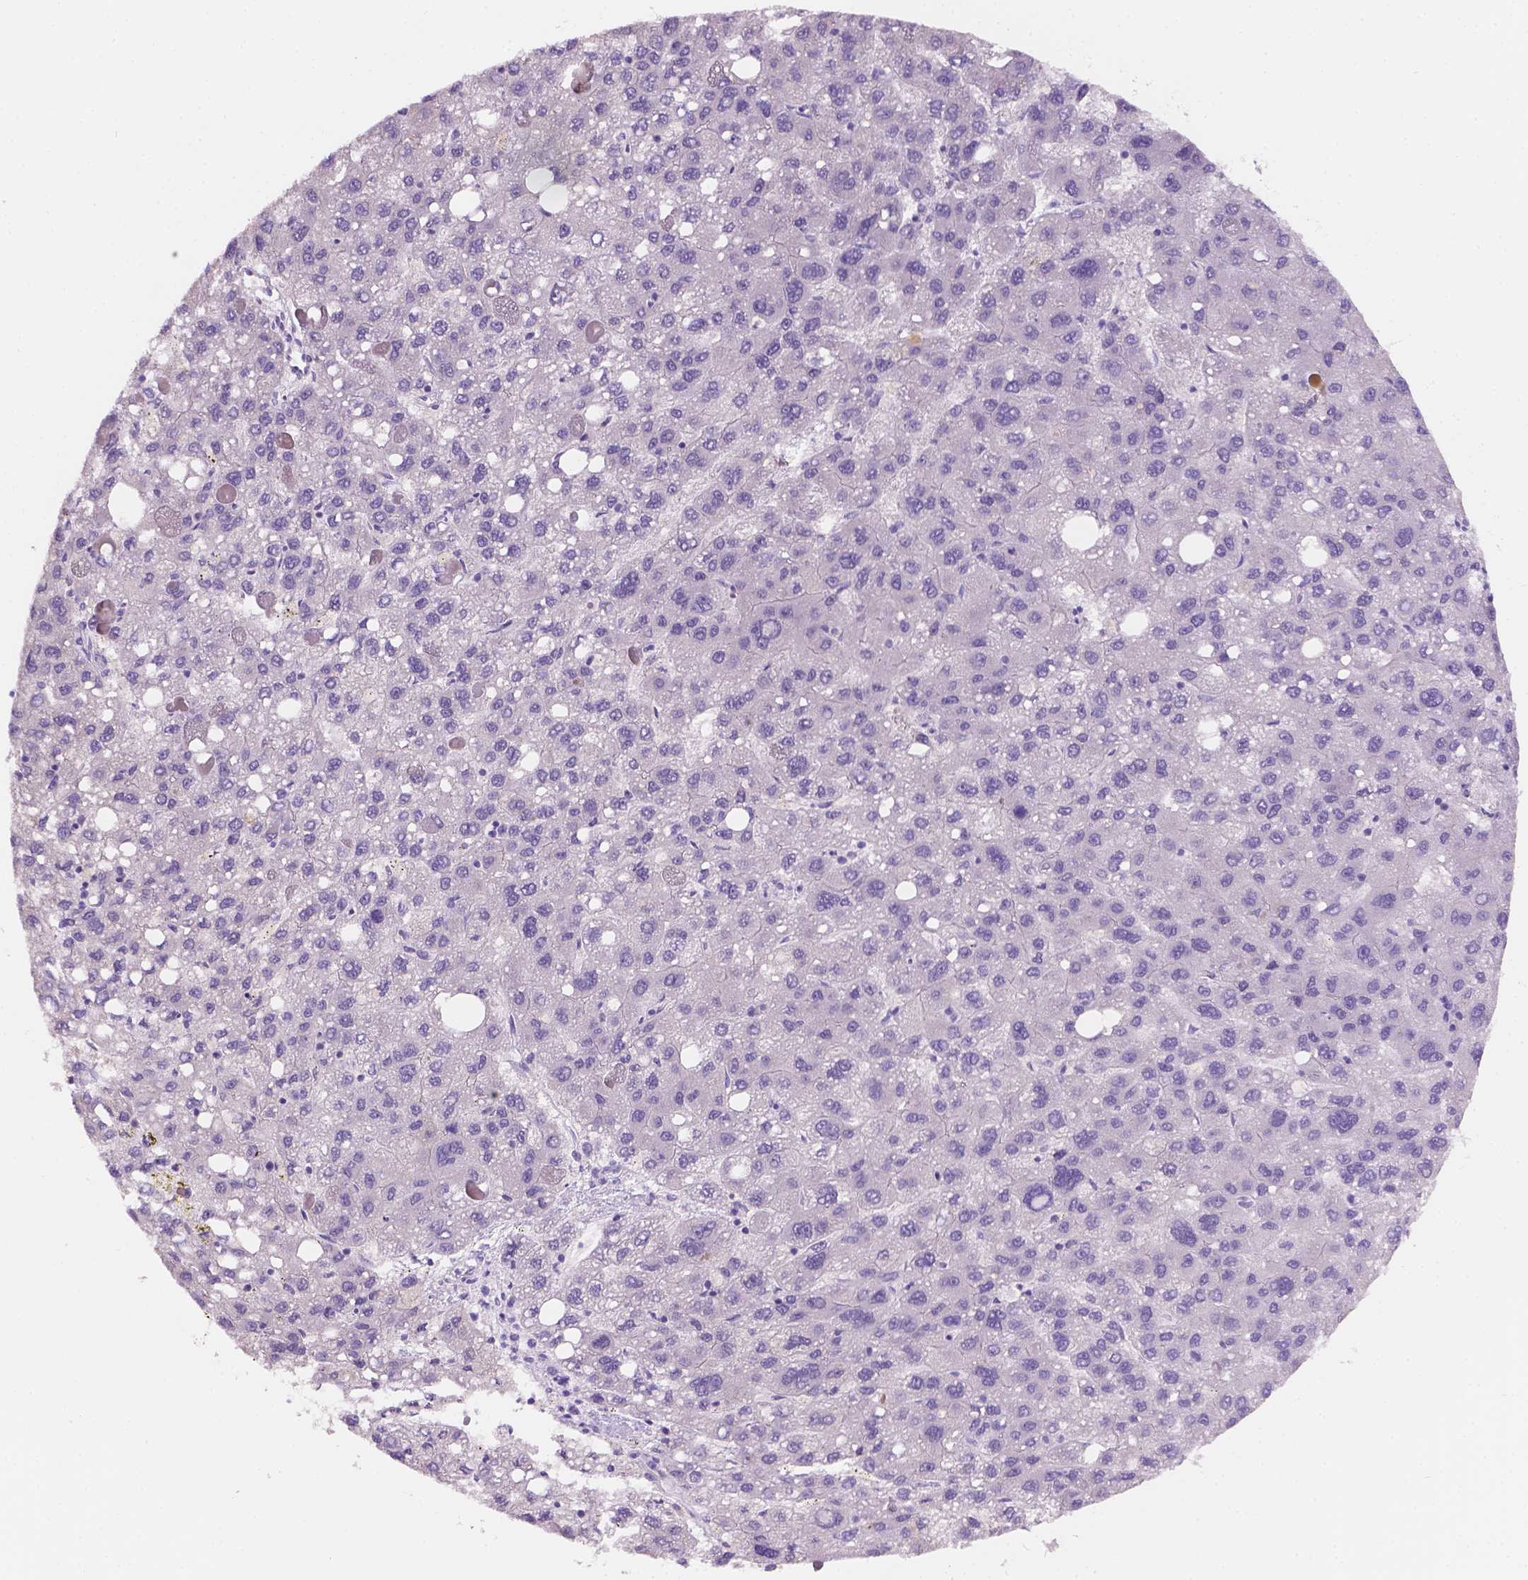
{"staining": {"intensity": "negative", "quantity": "none", "location": "none"}, "tissue": "liver cancer", "cell_type": "Tumor cells", "image_type": "cancer", "snomed": [{"axis": "morphology", "description": "Carcinoma, Hepatocellular, NOS"}, {"axis": "topography", "description": "Liver"}], "caption": "This is a photomicrograph of IHC staining of liver hepatocellular carcinoma, which shows no positivity in tumor cells.", "gene": "SBSN", "patient": {"sex": "female", "age": 82}}